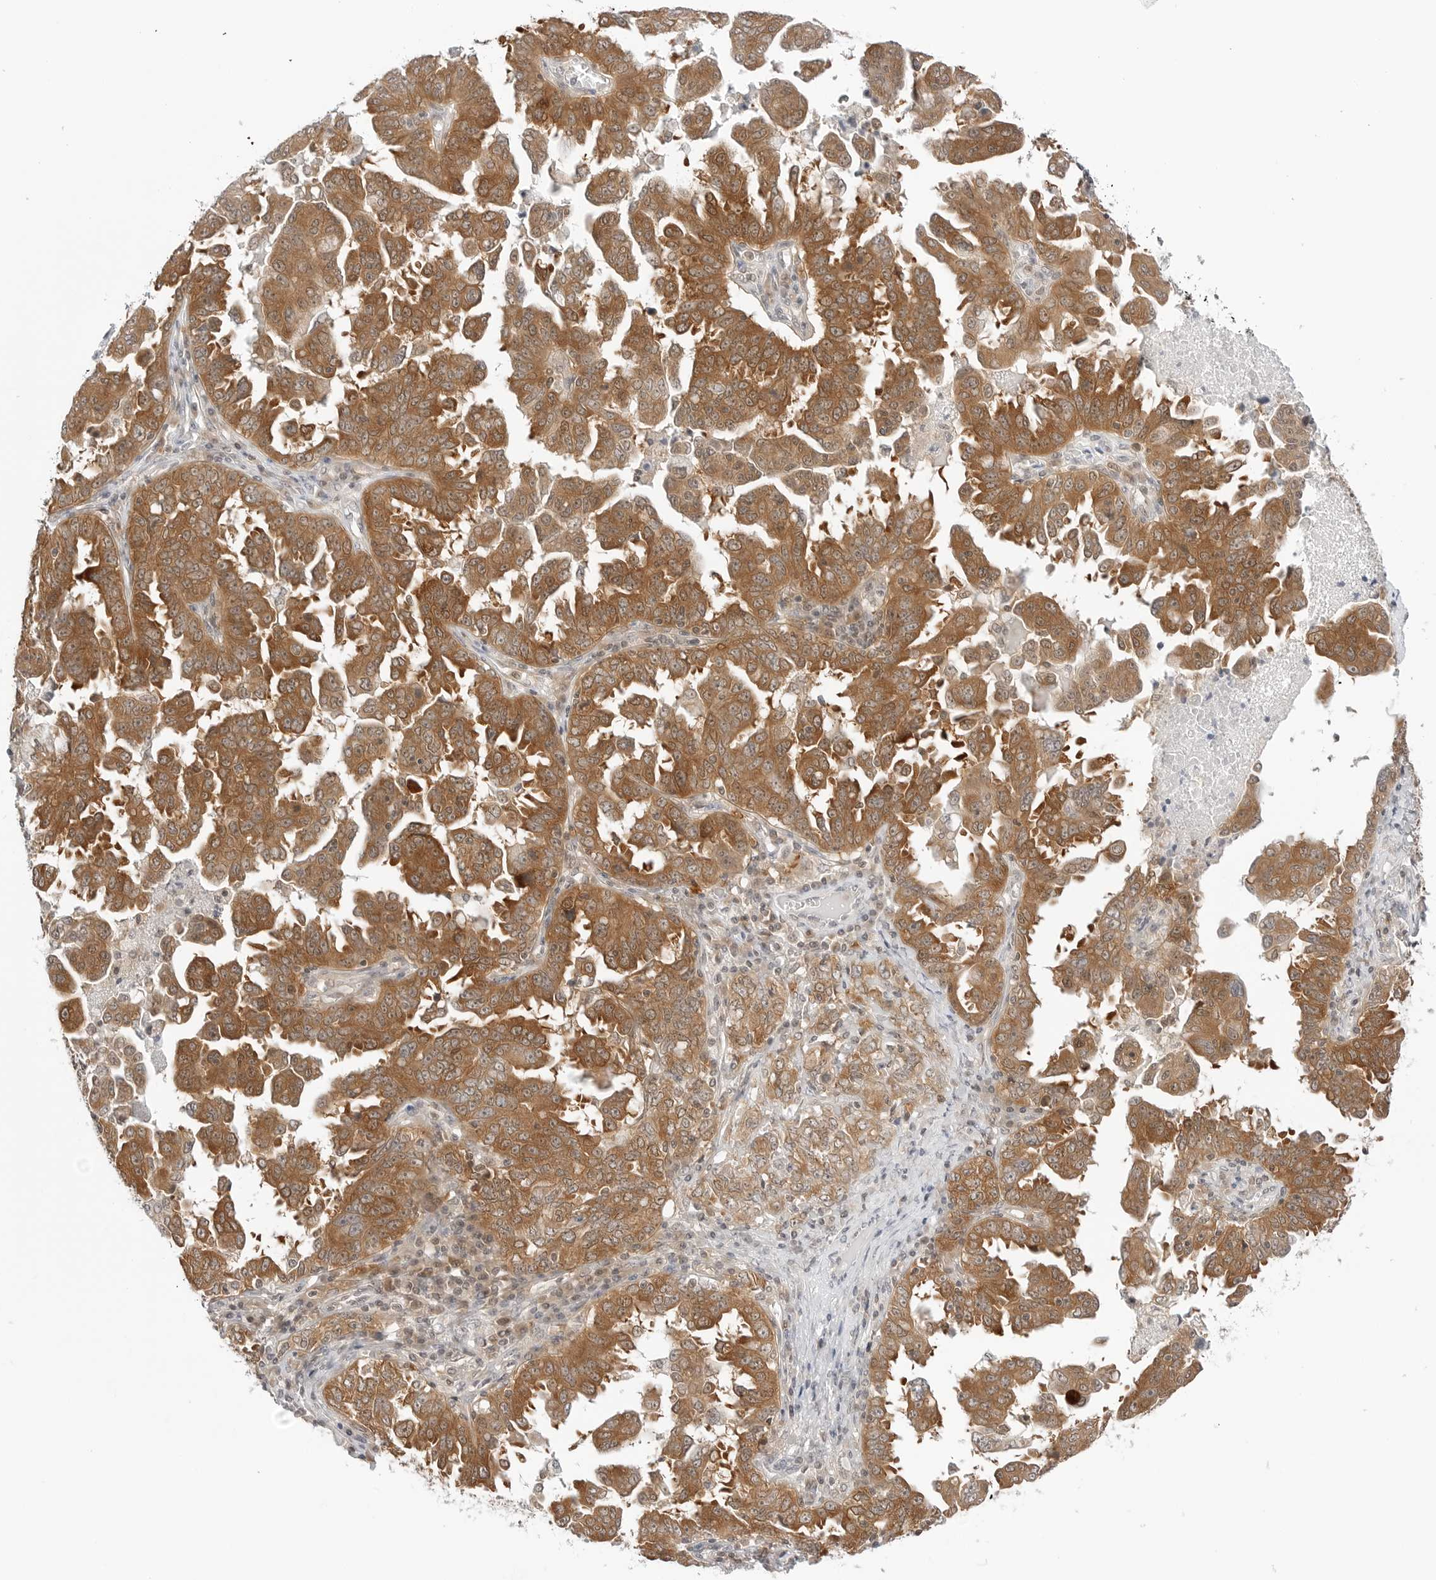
{"staining": {"intensity": "moderate", "quantity": ">75%", "location": "cytoplasmic/membranous"}, "tissue": "ovarian cancer", "cell_type": "Tumor cells", "image_type": "cancer", "snomed": [{"axis": "morphology", "description": "Carcinoma, endometroid"}, {"axis": "topography", "description": "Ovary"}], "caption": "Ovarian endometroid carcinoma stained for a protein shows moderate cytoplasmic/membranous positivity in tumor cells. The protein is stained brown, and the nuclei are stained in blue (DAB IHC with brightfield microscopy, high magnification).", "gene": "NUDC", "patient": {"sex": "female", "age": 62}}